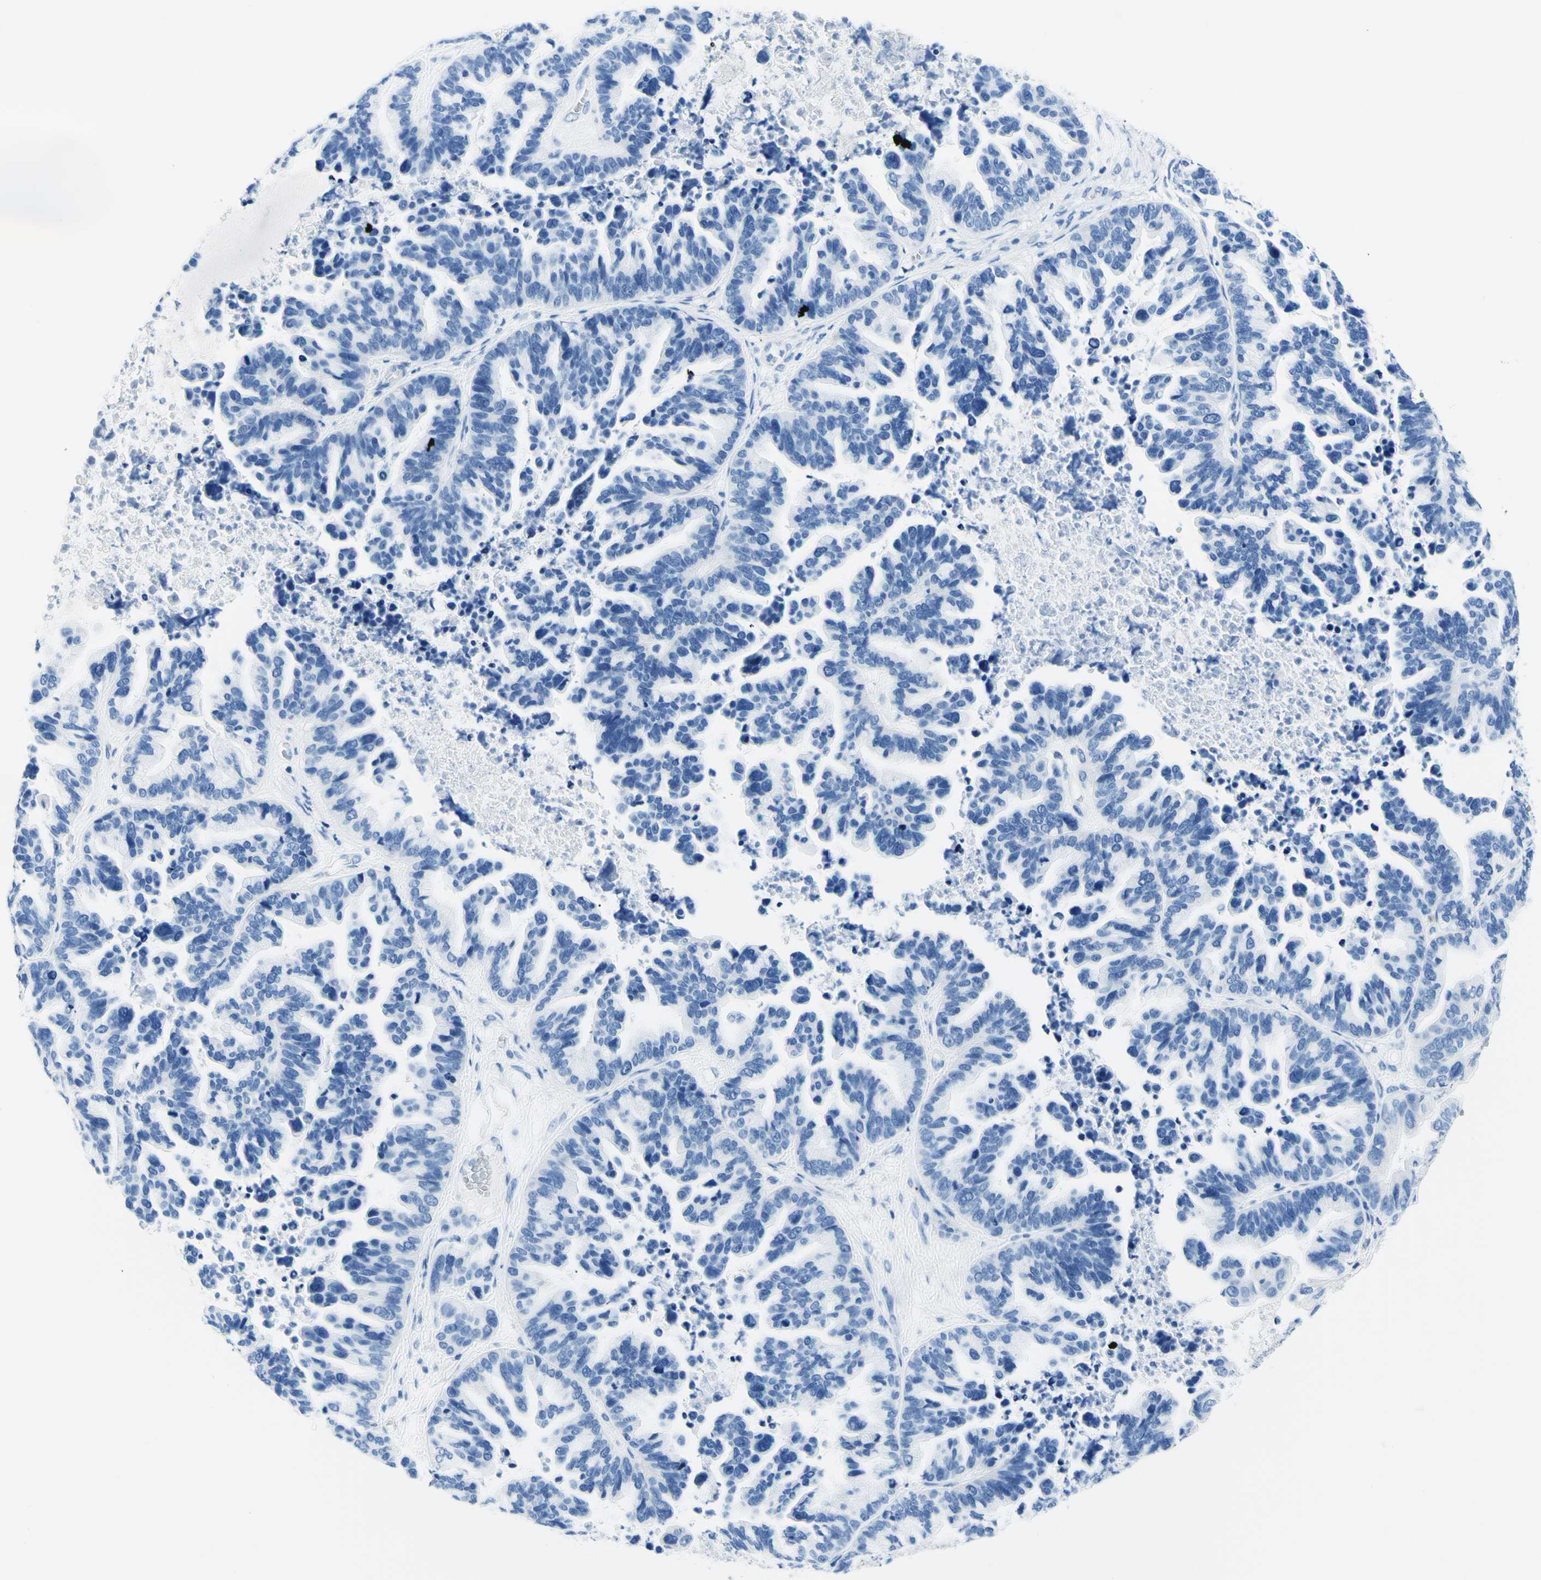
{"staining": {"intensity": "negative", "quantity": "none", "location": "none"}, "tissue": "ovarian cancer", "cell_type": "Tumor cells", "image_type": "cancer", "snomed": [{"axis": "morphology", "description": "Cystadenocarcinoma, serous, NOS"}, {"axis": "topography", "description": "Ovary"}], "caption": "The photomicrograph shows no staining of tumor cells in ovarian serous cystadenocarcinoma. Brightfield microscopy of immunohistochemistry stained with DAB (3,3'-diaminobenzidine) (brown) and hematoxylin (blue), captured at high magnification.", "gene": "MYH2", "patient": {"sex": "female", "age": 56}}